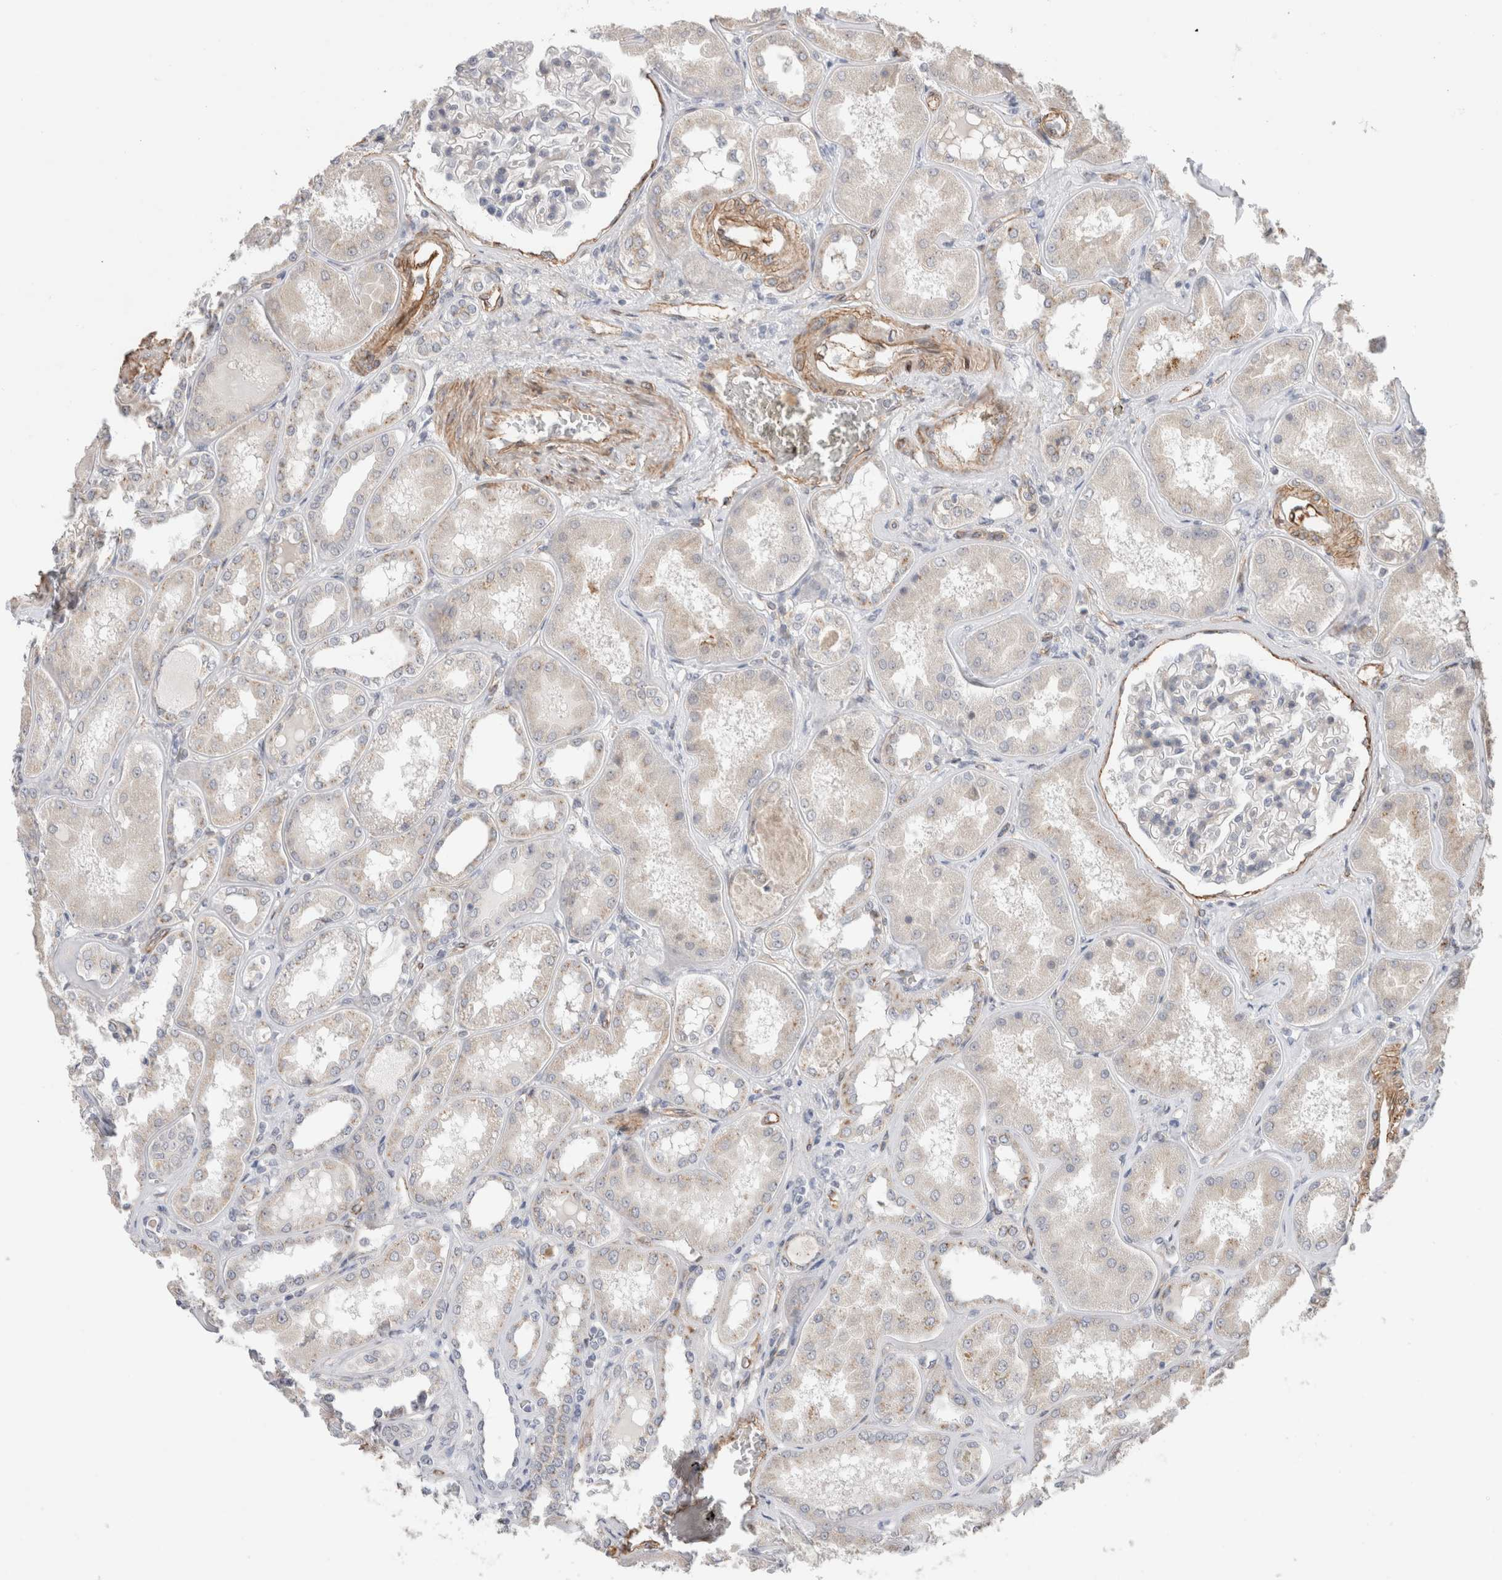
{"staining": {"intensity": "negative", "quantity": "none", "location": "none"}, "tissue": "kidney", "cell_type": "Cells in glomeruli", "image_type": "normal", "snomed": [{"axis": "morphology", "description": "Normal tissue, NOS"}, {"axis": "topography", "description": "Kidney"}], "caption": "Immunohistochemistry image of benign human kidney stained for a protein (brown), which reveals no positivity in cells in glomeruli.", "gene": "CAAP1", "patient": {"sex": "female", "age": 56}}